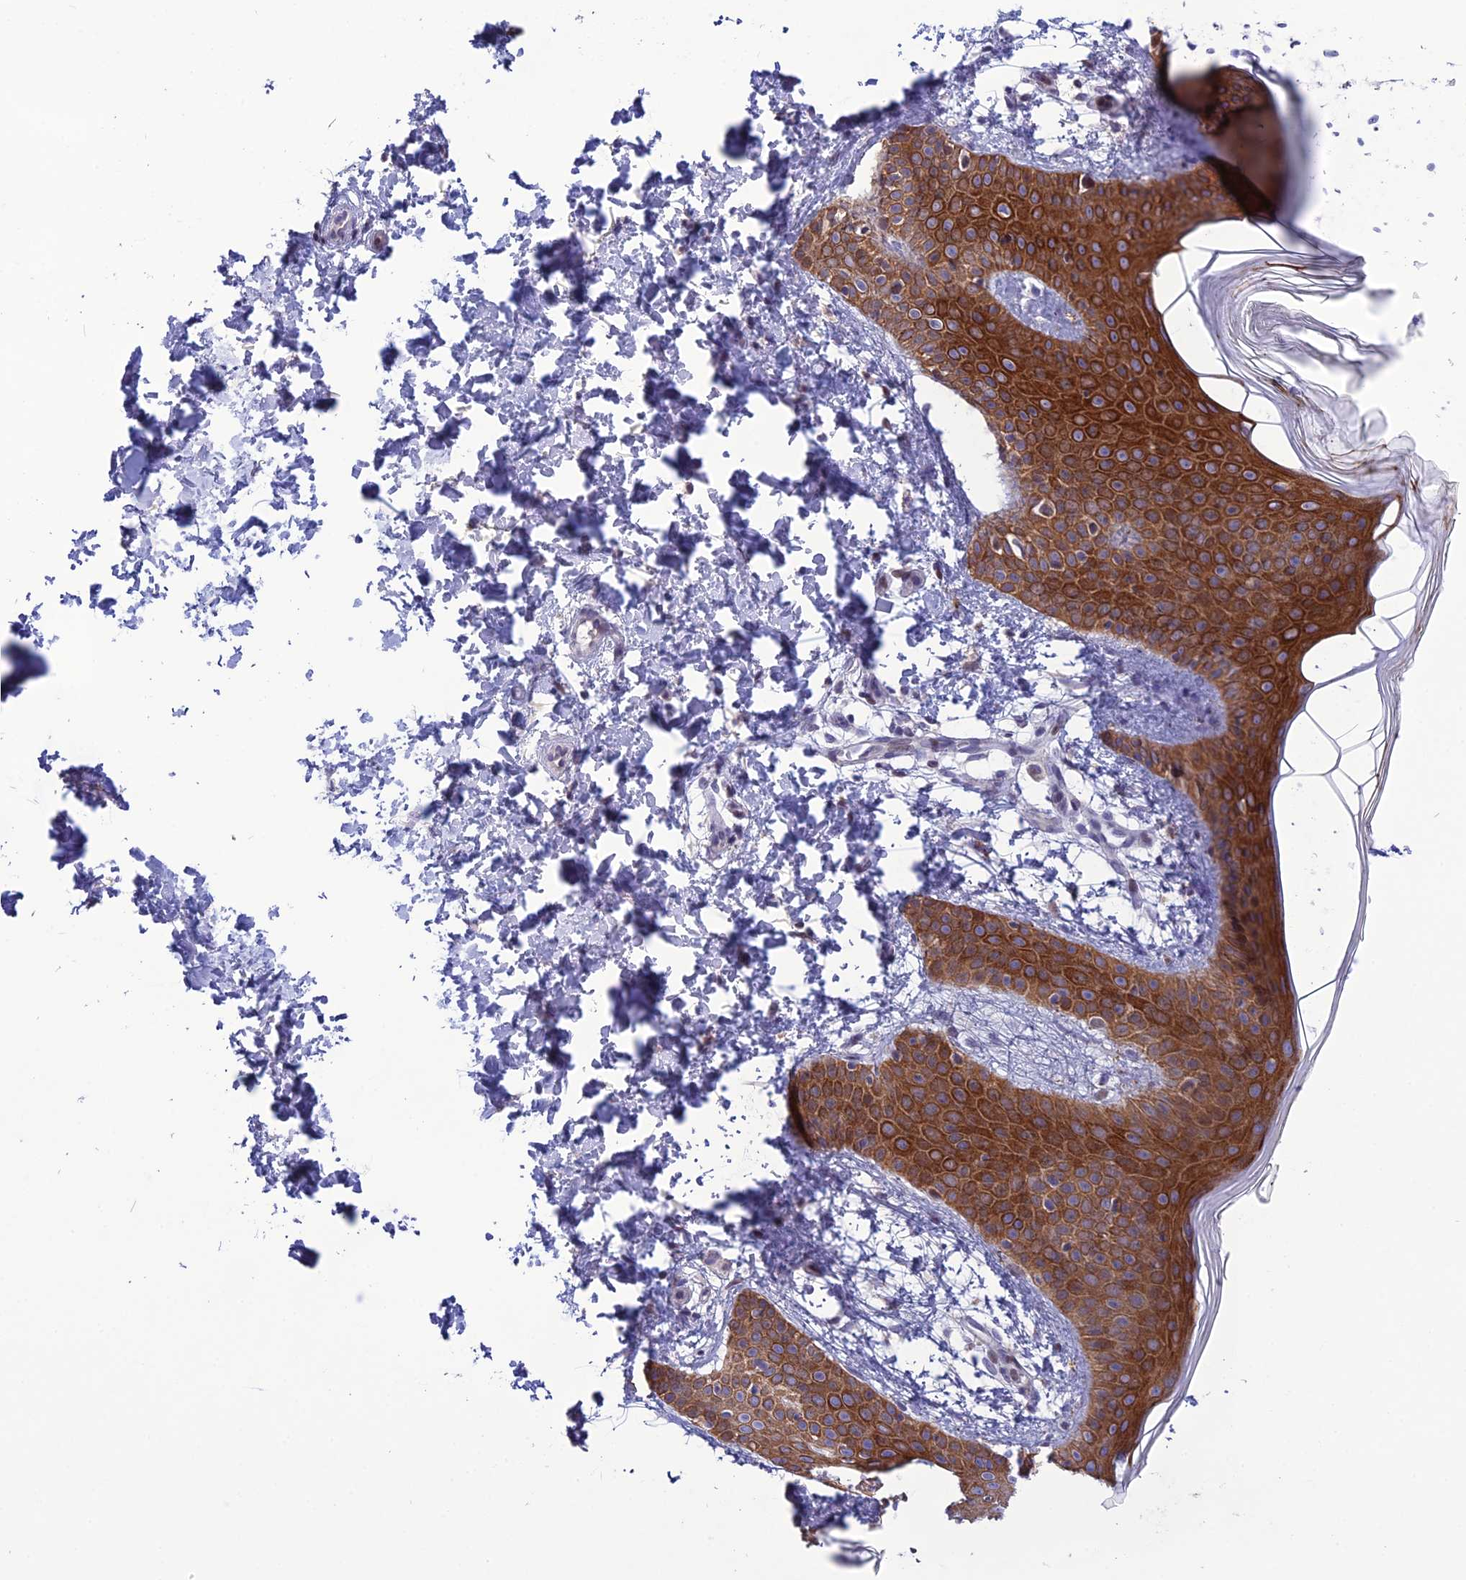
{"staining": {"intensity": "negative", "quantity": "none", "location": "none"}, "tissue": "skin", "cell_type": "Fibroblasts", "image_type": "normal", "snomed": [{"axis": "morphology", "description": "Normal tissue, NOS"}, {"axis": "topography", "description": "Skin"}], "caption": "Immunohistochemistry (IHC) of benign human skin exhibits no expression in fibroblasts.", "gene": "TMEM134", "patient": {"sex": "male", "age": 36}}